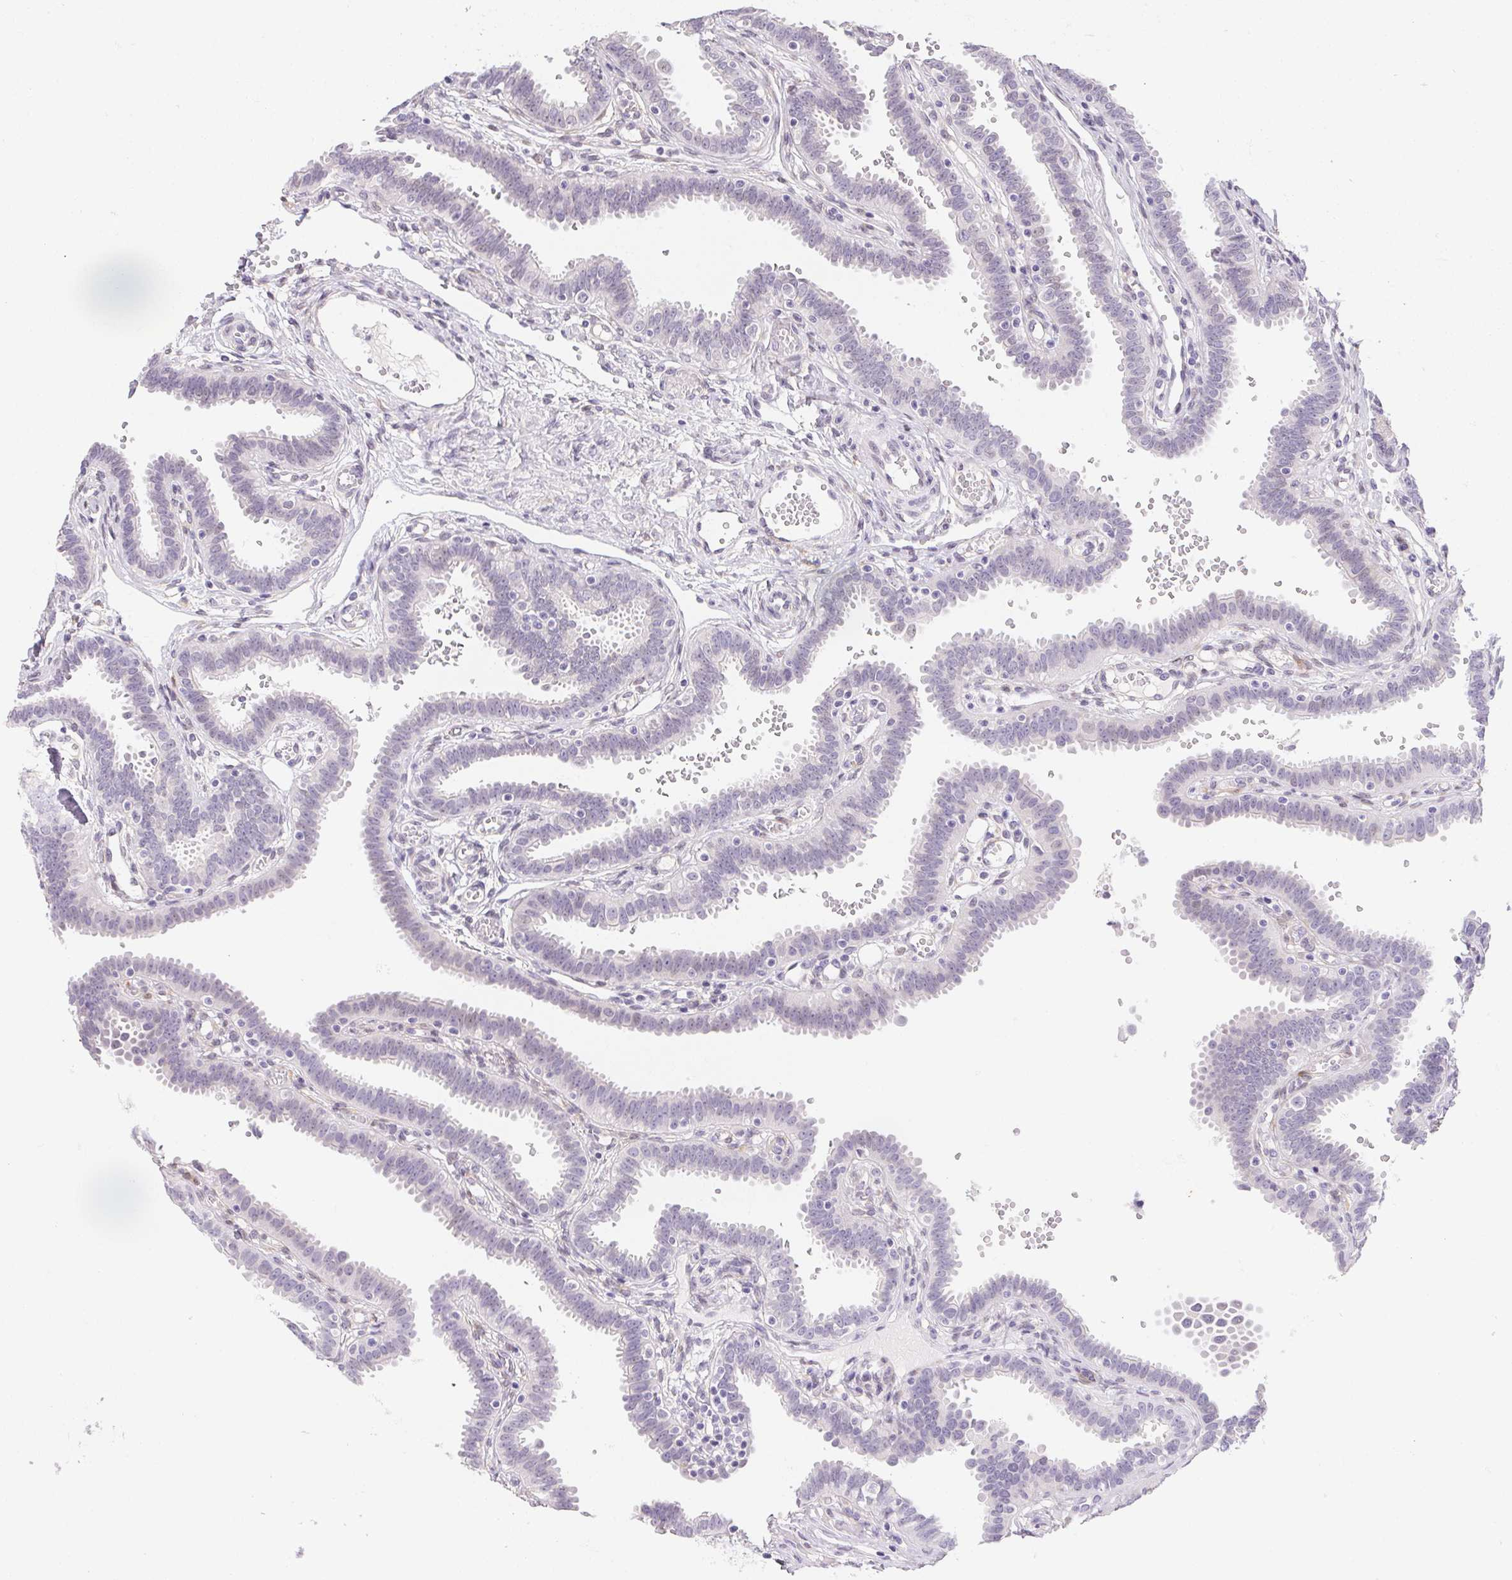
{"staining": {"intensity": "negative", "quantity": "none", "location": "none"}, "tissue": "fallopian tube", "cell_type": "Glandular cells", "image_type": "normal", "snomed": [{"axis": "morphology", "description": "Normal tissue, NOS"}, {"axis": "topography", "description": "Fallopian tube"}], "caption": "High power microscopy image of an immunohistochemistry histopathology image of unremarkable fallopian tube, revealing no significant positivity in glandular cells. (DAB immunohistochemistry with hematoxylin counter stain).", "gene": "MORC1", "patient": {"sex": "female", "age": 37}}